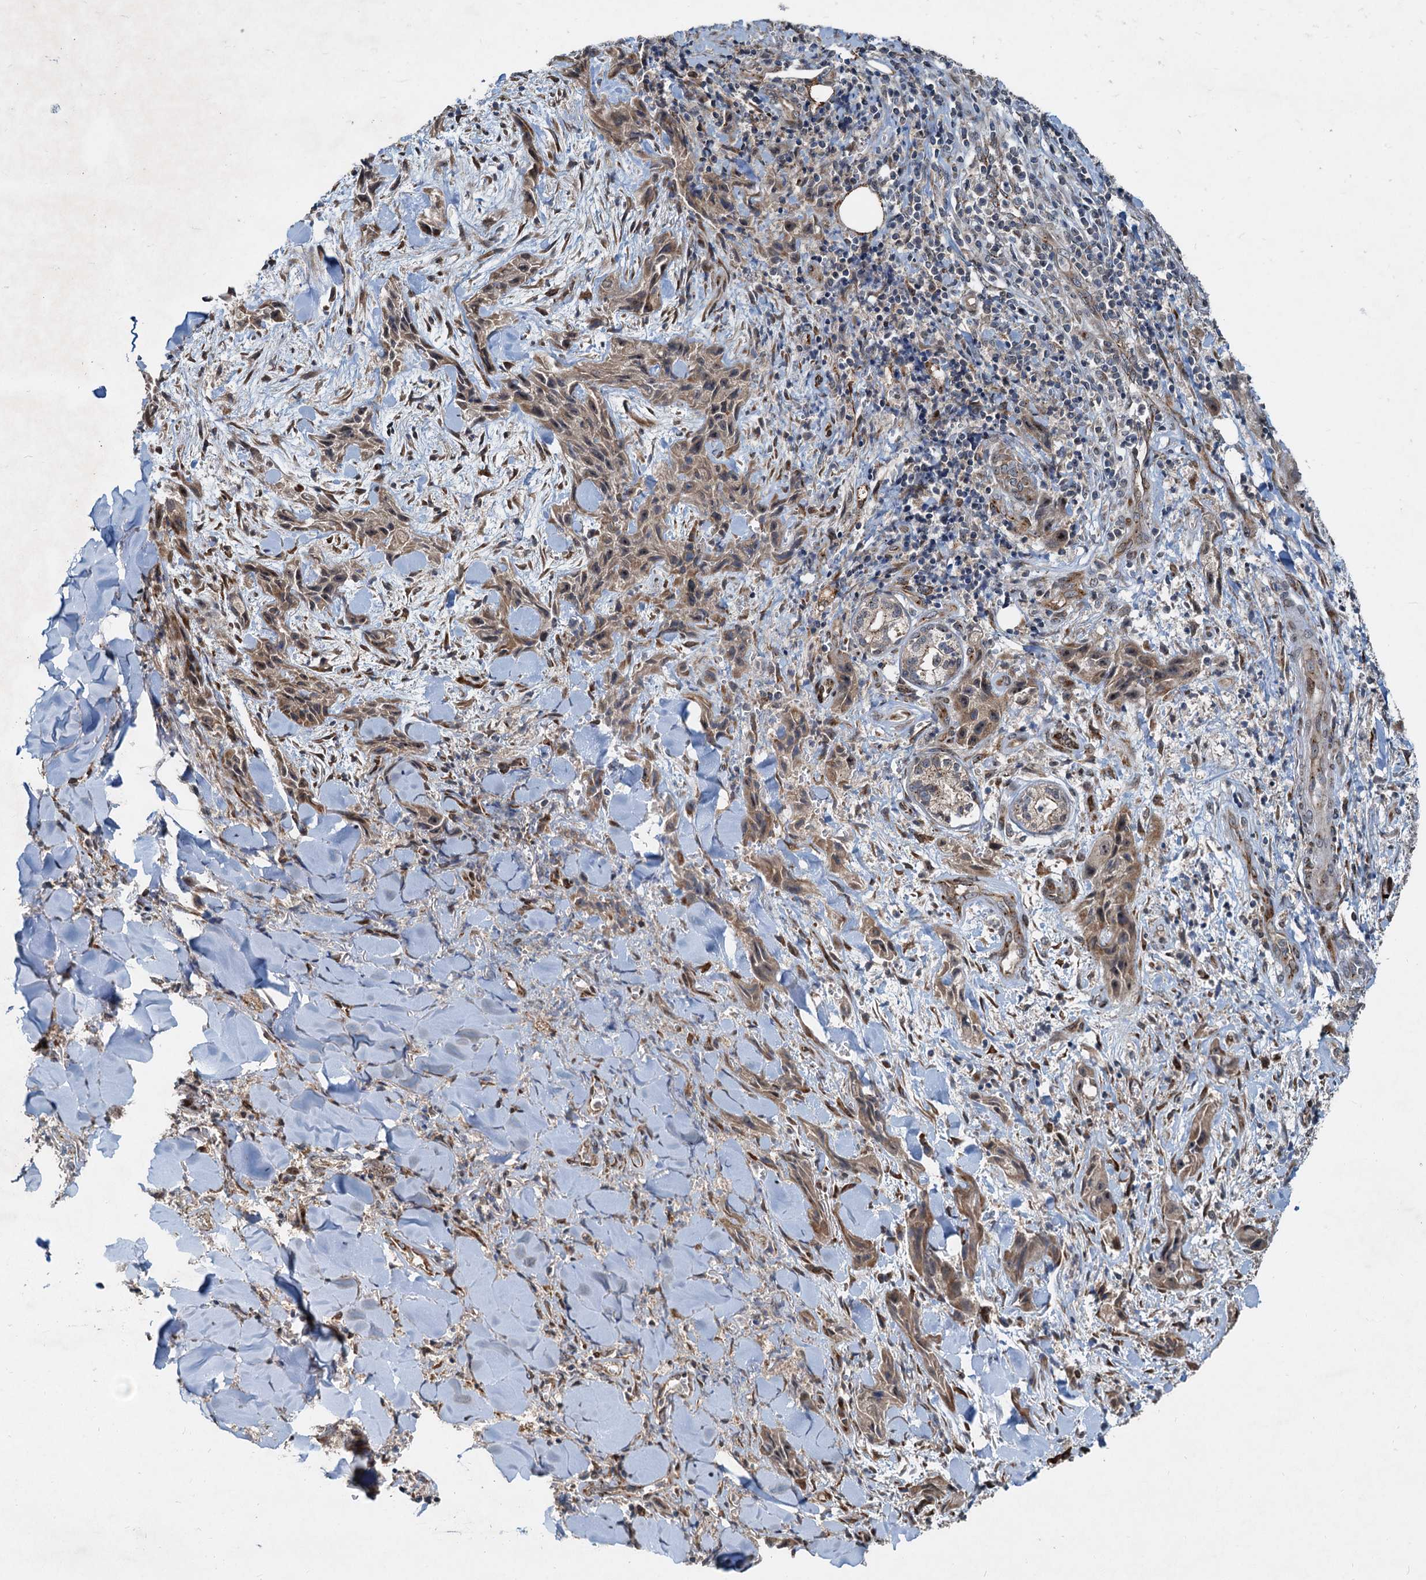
{"staining": {"intensity": "moderate", "quantity": "25%-75%", "location": "cytoplasmic/membranous,nuclear"}, "tissue": "skin cancer", "cell_type": "Tumor cells", "image_type": "cancer", "snomed": [{"axis": "morphology", "description": "Squamous cell carcinoma, NOS"}, {"axis": "topography", "description": "Skin"}, {"axis": "topography", "description": "Subcutis"}], "caption": "About 25%-75% of tumor cells in human squamous cell carcinoma (skin) display moderate cytoplasmic/membranous and nuclear protein staining as visualized by brown immunohistochemical staining.", "gene": "CEP68", "patient": {"sex": "male", "age": 73}}